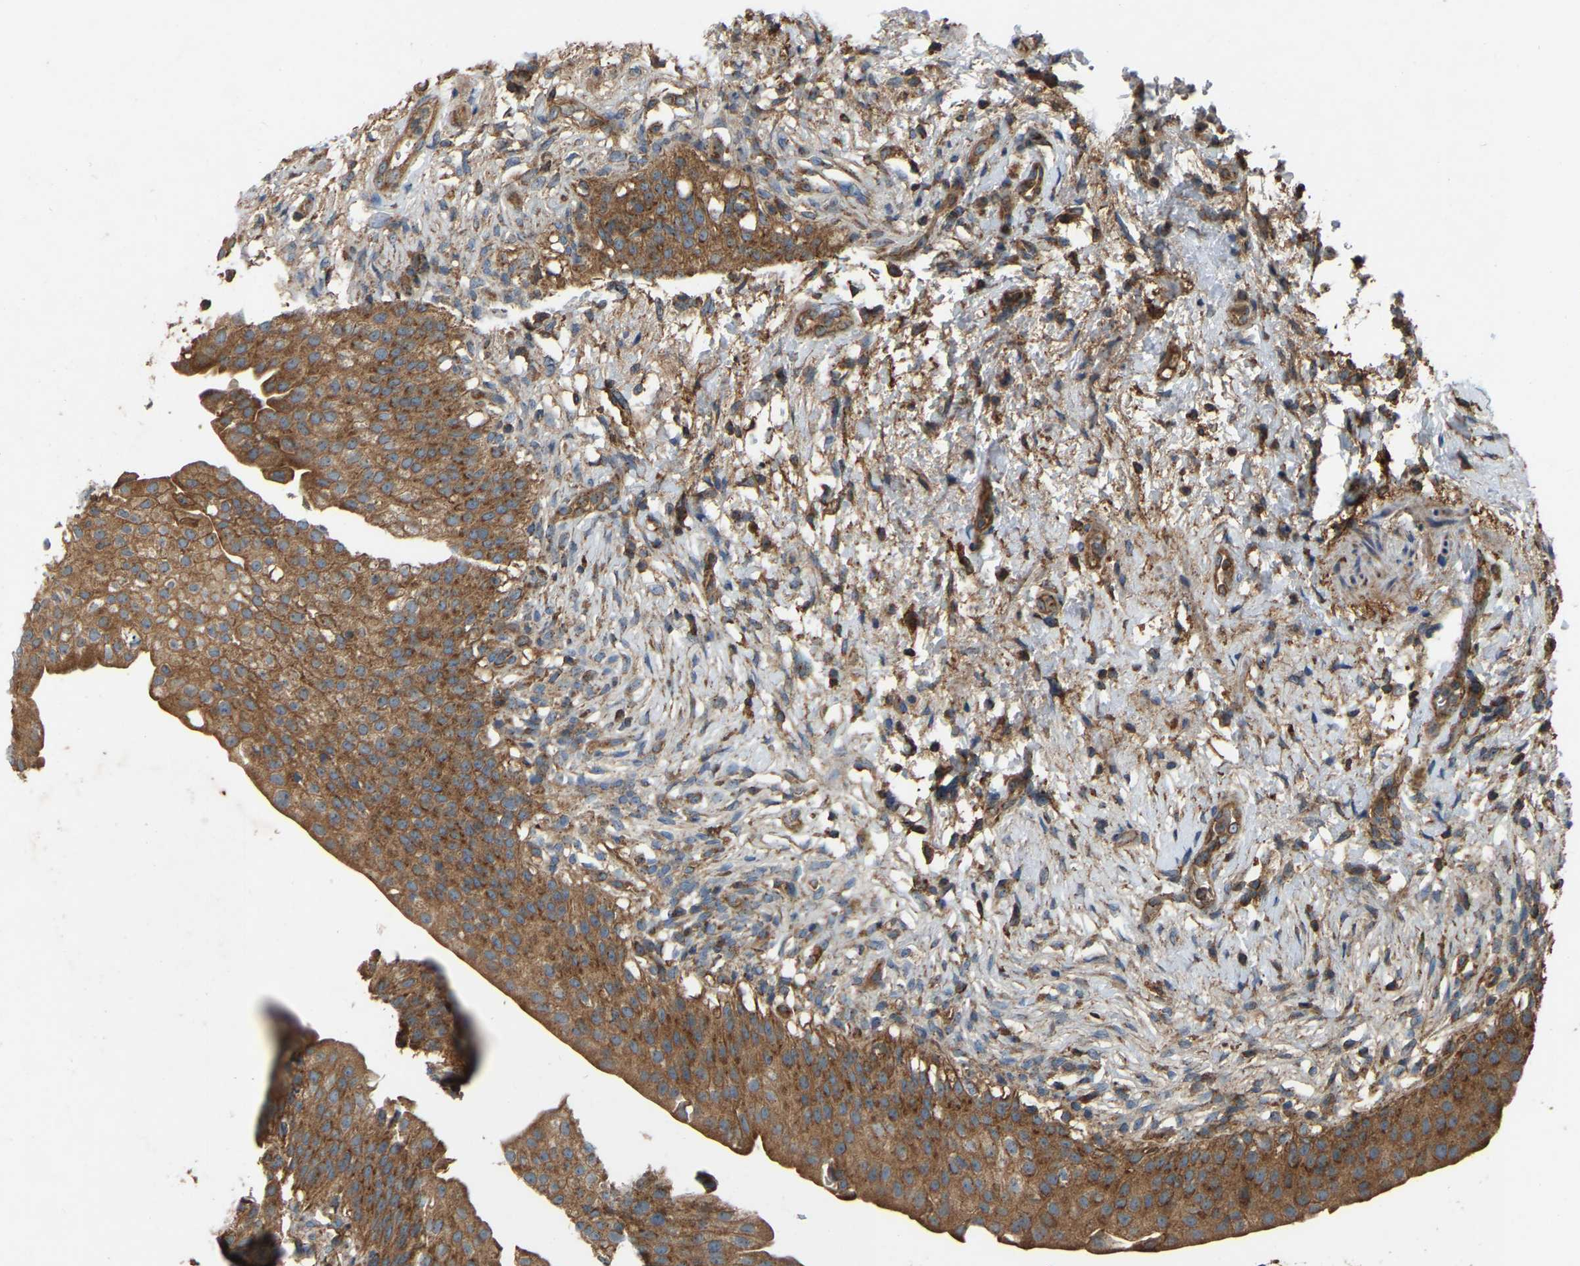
{"staining": {"intensity": "strong", "quantity": ">75%", "location": "cytoplasmic/membranous"}, "tissue": "urinary bladder", "cell_type": "Urothelial cells", "image_type": "normal", "snomed": [{"axis": "morphology", "description": "Normal tissue, NOS"}, {"axis": "topography", "description": "Urinary bladder"}], "caption": "Protein expression analysis of benign urinary bladder demonstrates strong cytoplasmic/membranous staining in approximately >75% of urothelial cells. The staining was performed using DAB (3,3'-diaminobenzidine) to visualize the protein expression in brown, while the nuclei were stained in blue with hematoxylin (Magnification: 20x).", "gene": "SAMD9L", "patient": {"sex": "female", "age": 60}}